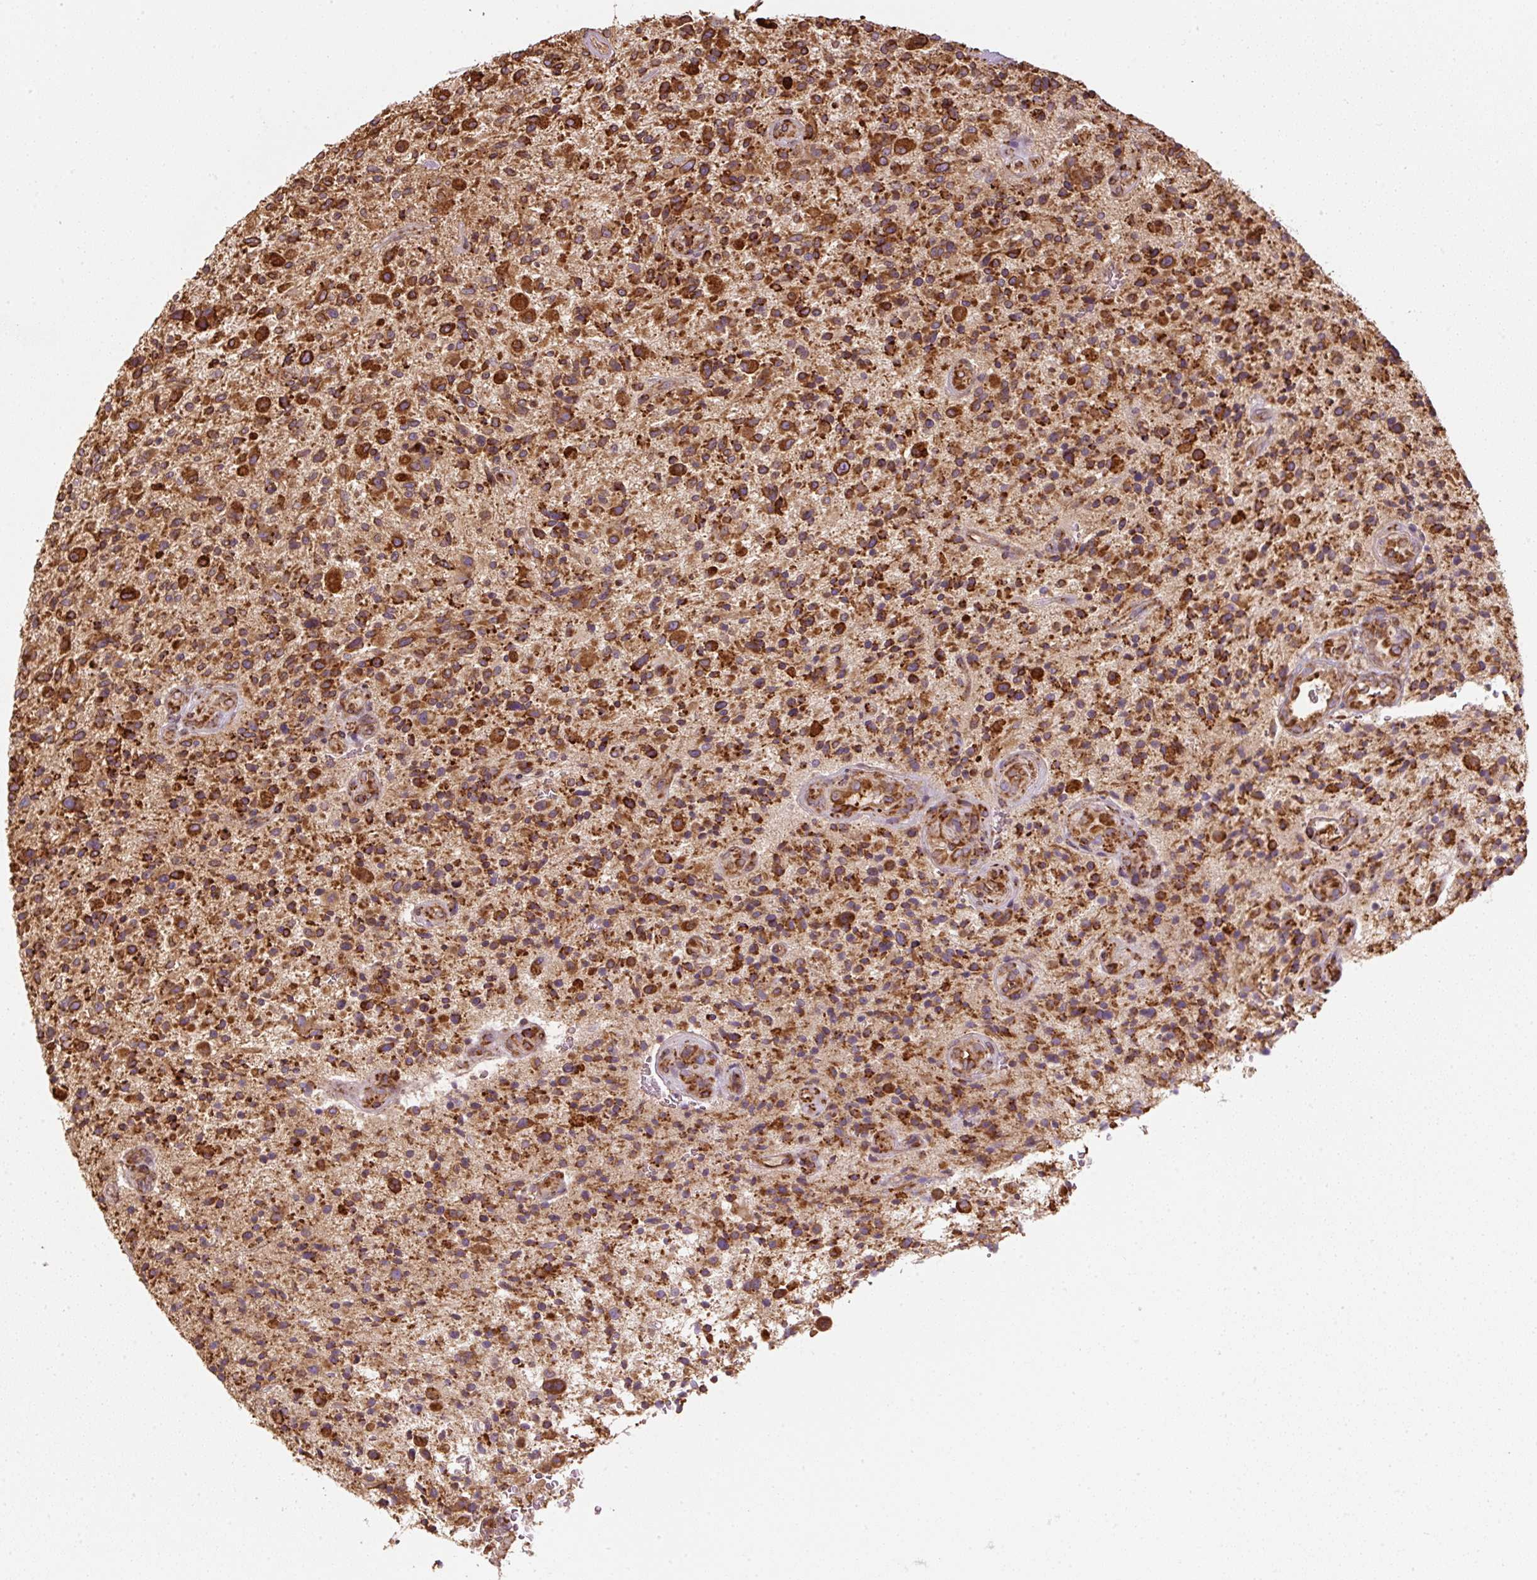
{"staining": {"intensity": "strong", "quantity": ">75%", "location": "cytoplasmic/membranous"}, "tissue": "glioma", "cell_type": "Tumor cells", "image_type": "cancer", "snomed": [{"axis": "morphology", "description": "Glioma, malignant, High grade"}, {"axis": "topography", "description": "Brain"}], "caption": "High-power microscopy captured an immunohistochemistry (IHC) image of glioma, revealing strong cytoplasmic/membranous positivity in approximately >75% of tumor cells. (Brightfield microscopy of DAB IHC at high magnification).", "gene": "PRKCSH", "patient": {"sex": "male", "age": 47}}